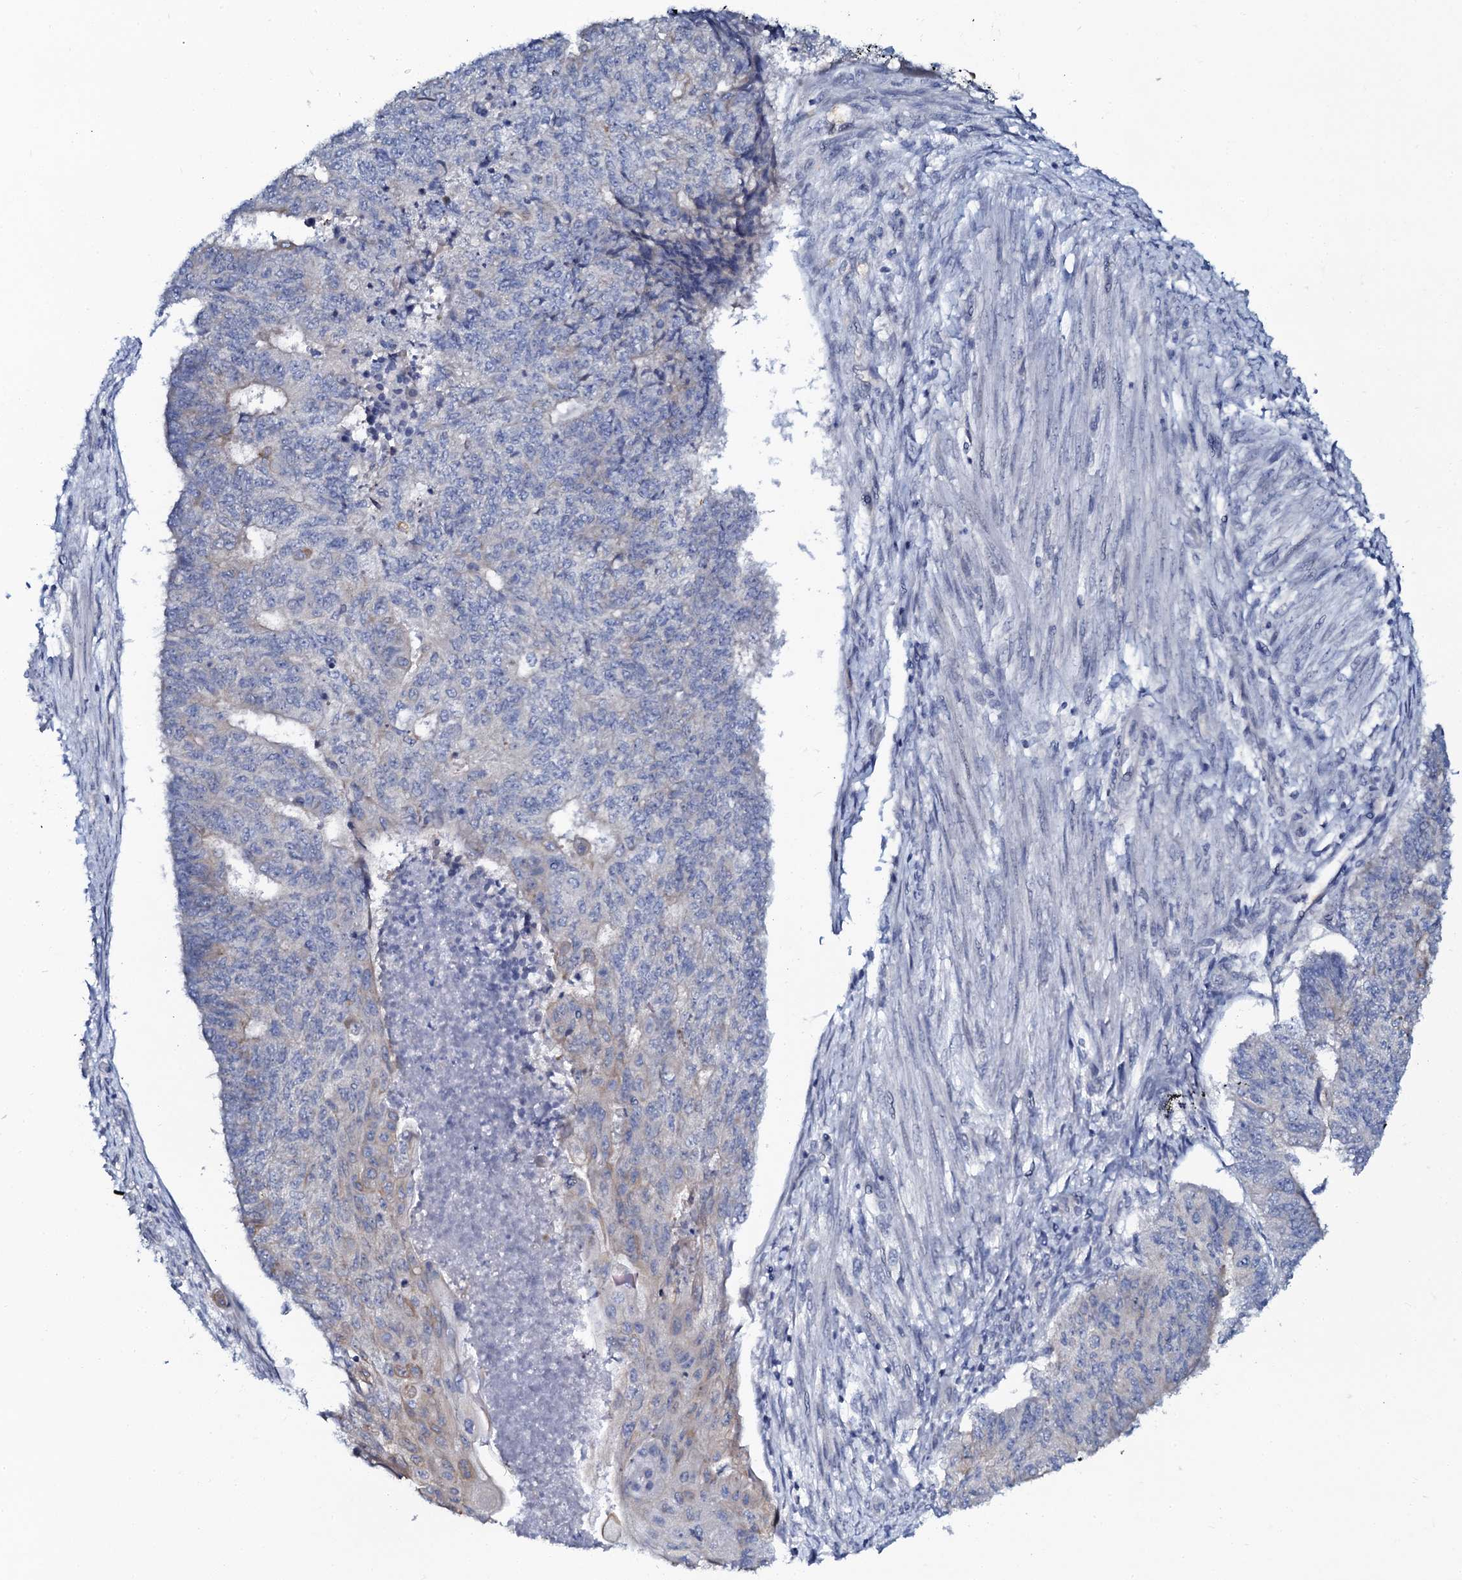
{"staining": {"intensity": "negative", "quantity": "none", "location": "none"}, "tissue": "endometrial cancer", "cell_type": "Tumor cells", "image_type": "cancer", "snomed": [{"axis": "morphology", "description": "Adenocarcinoma, NOS"}, {"axis": "topography", "description": "Endometrium"}], "caption": "IHC histopathology image of endometrial cancer (adenocarcinoma) stained for a protein (brown), which shows no expression in tumor cells. (DAB IHC with hematoxylin counter stain).", "gene": "C10orf88", "patient": {"sex": "female", "age": 32}}